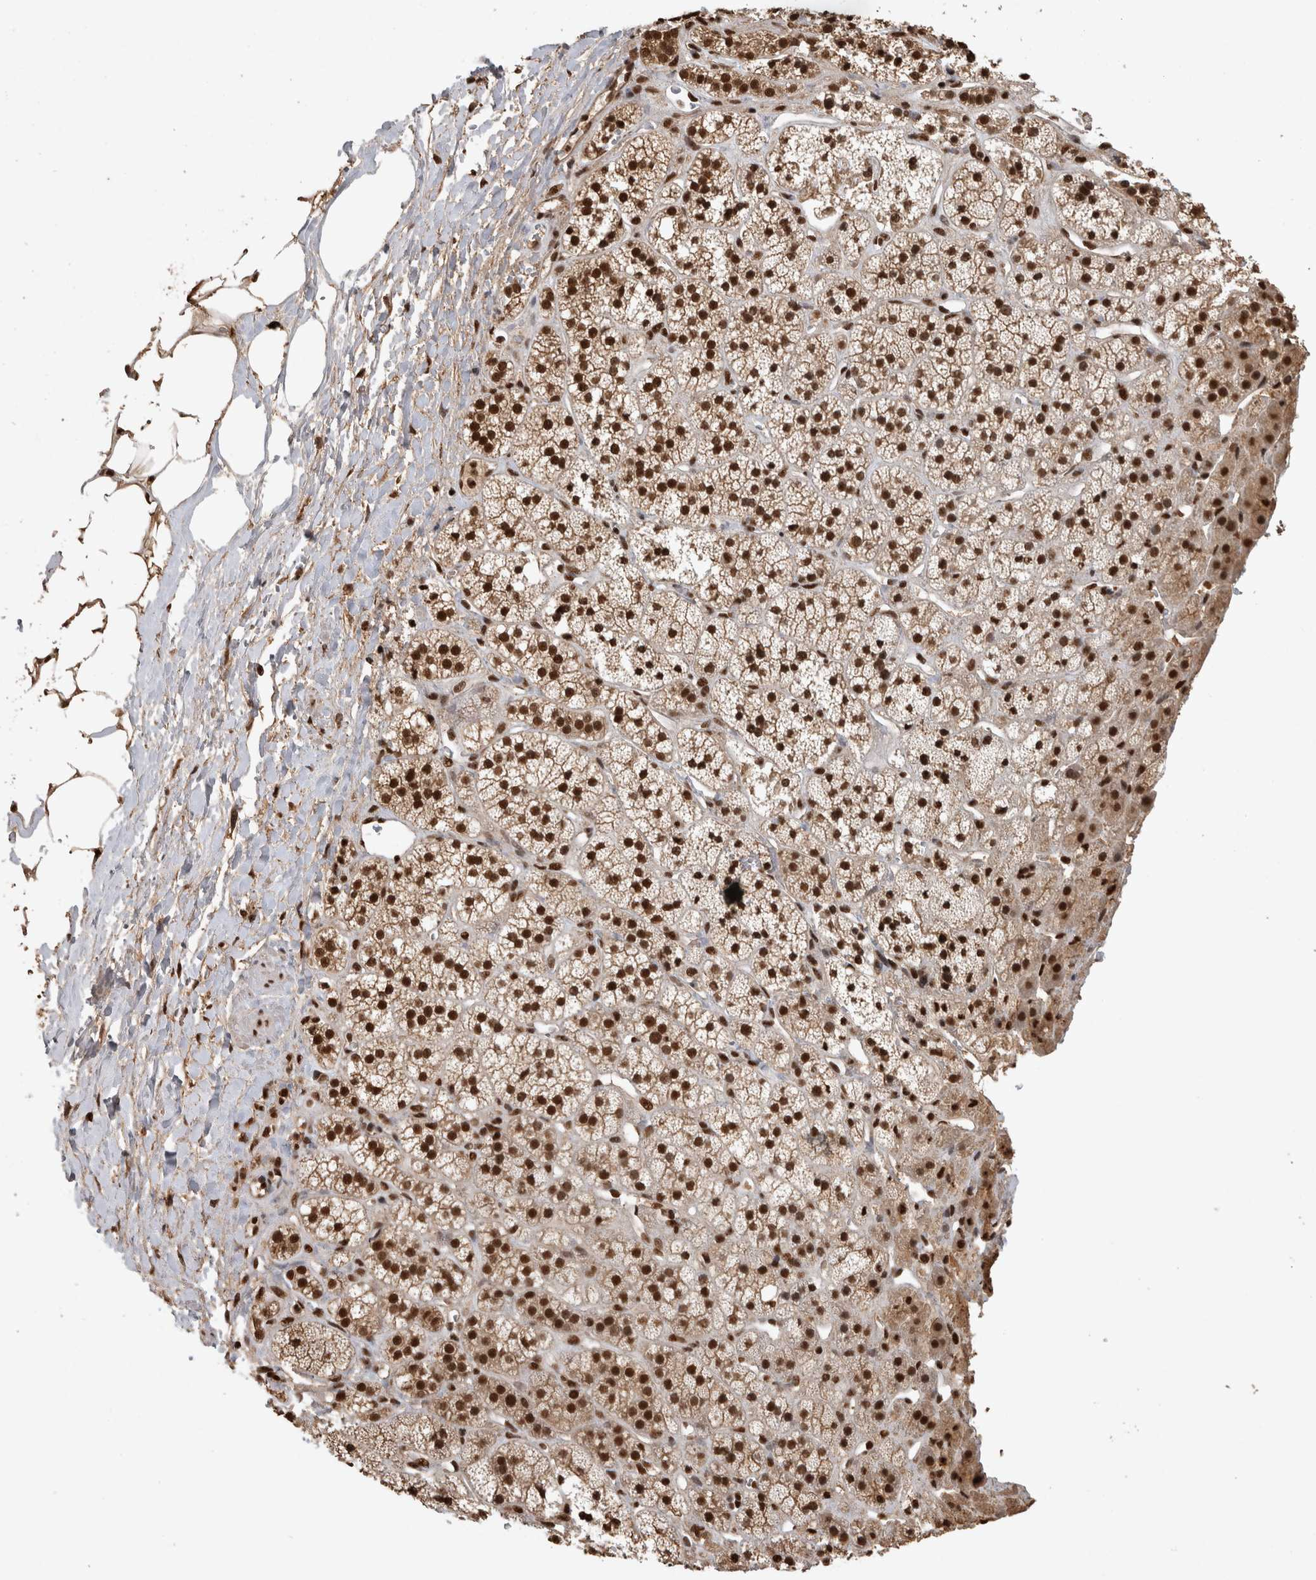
{"staining": {"intensity": "strong", "quantity": ">75%", "location": "nuclear"}, "tissue": "adrenal gland", "cell_type": "Glandular cells", "image_type": "normal", "snomed": [{"axis": "morphology", "description": "Normal tissue, NOS"}, {"axis": "topography", "description": "Adrenal gland"}], "caption": "Protein staining of benign adrenal gland demonstrates strong nuclear positivity in about >75% of glandular cells.", "gene": "RAD50", "patient": {"sex": "male", "age": 56}}